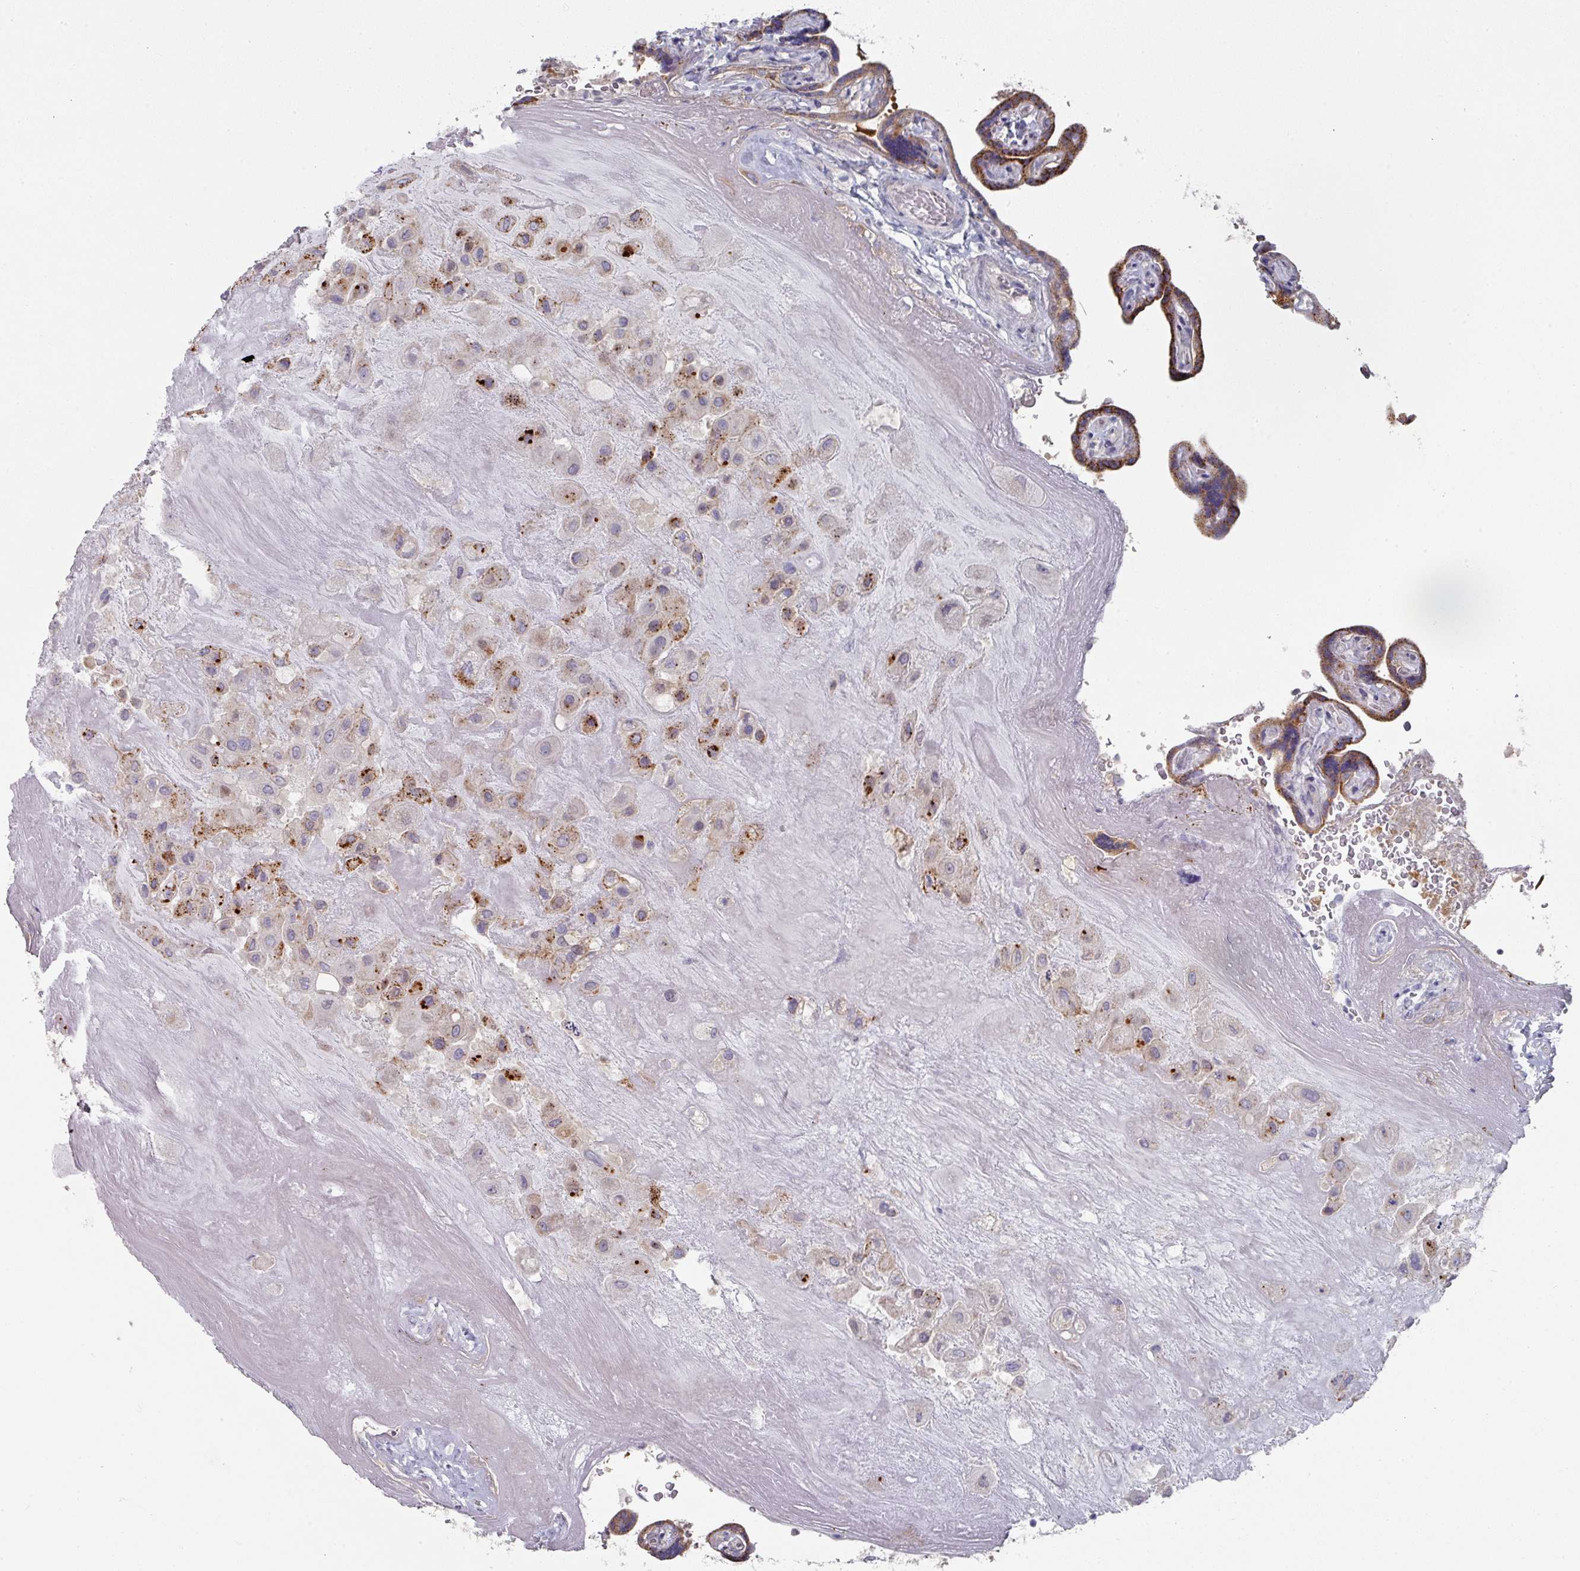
{"staining": {"intensity": "moderate", "quantity": "25%-75%", "location": "cytoplasmic/membranous"}, "tissue": "placenta", "cell_type": "Decidual cells", "image_type": "normal", "snomed": [{"axis": "morphology", "description": "Normal tissue, NOS"}, {"axis": "topography", "description": "Placenta"}], "caption": "Immunohistochemical staining of benign placenta reveals medium levels of moderate cytoplasmic/membranous staining in approximately 25%-75% of decidual cells.", "gene": "NT5C1A", "patient": {"sex": "female", "age": 32}}